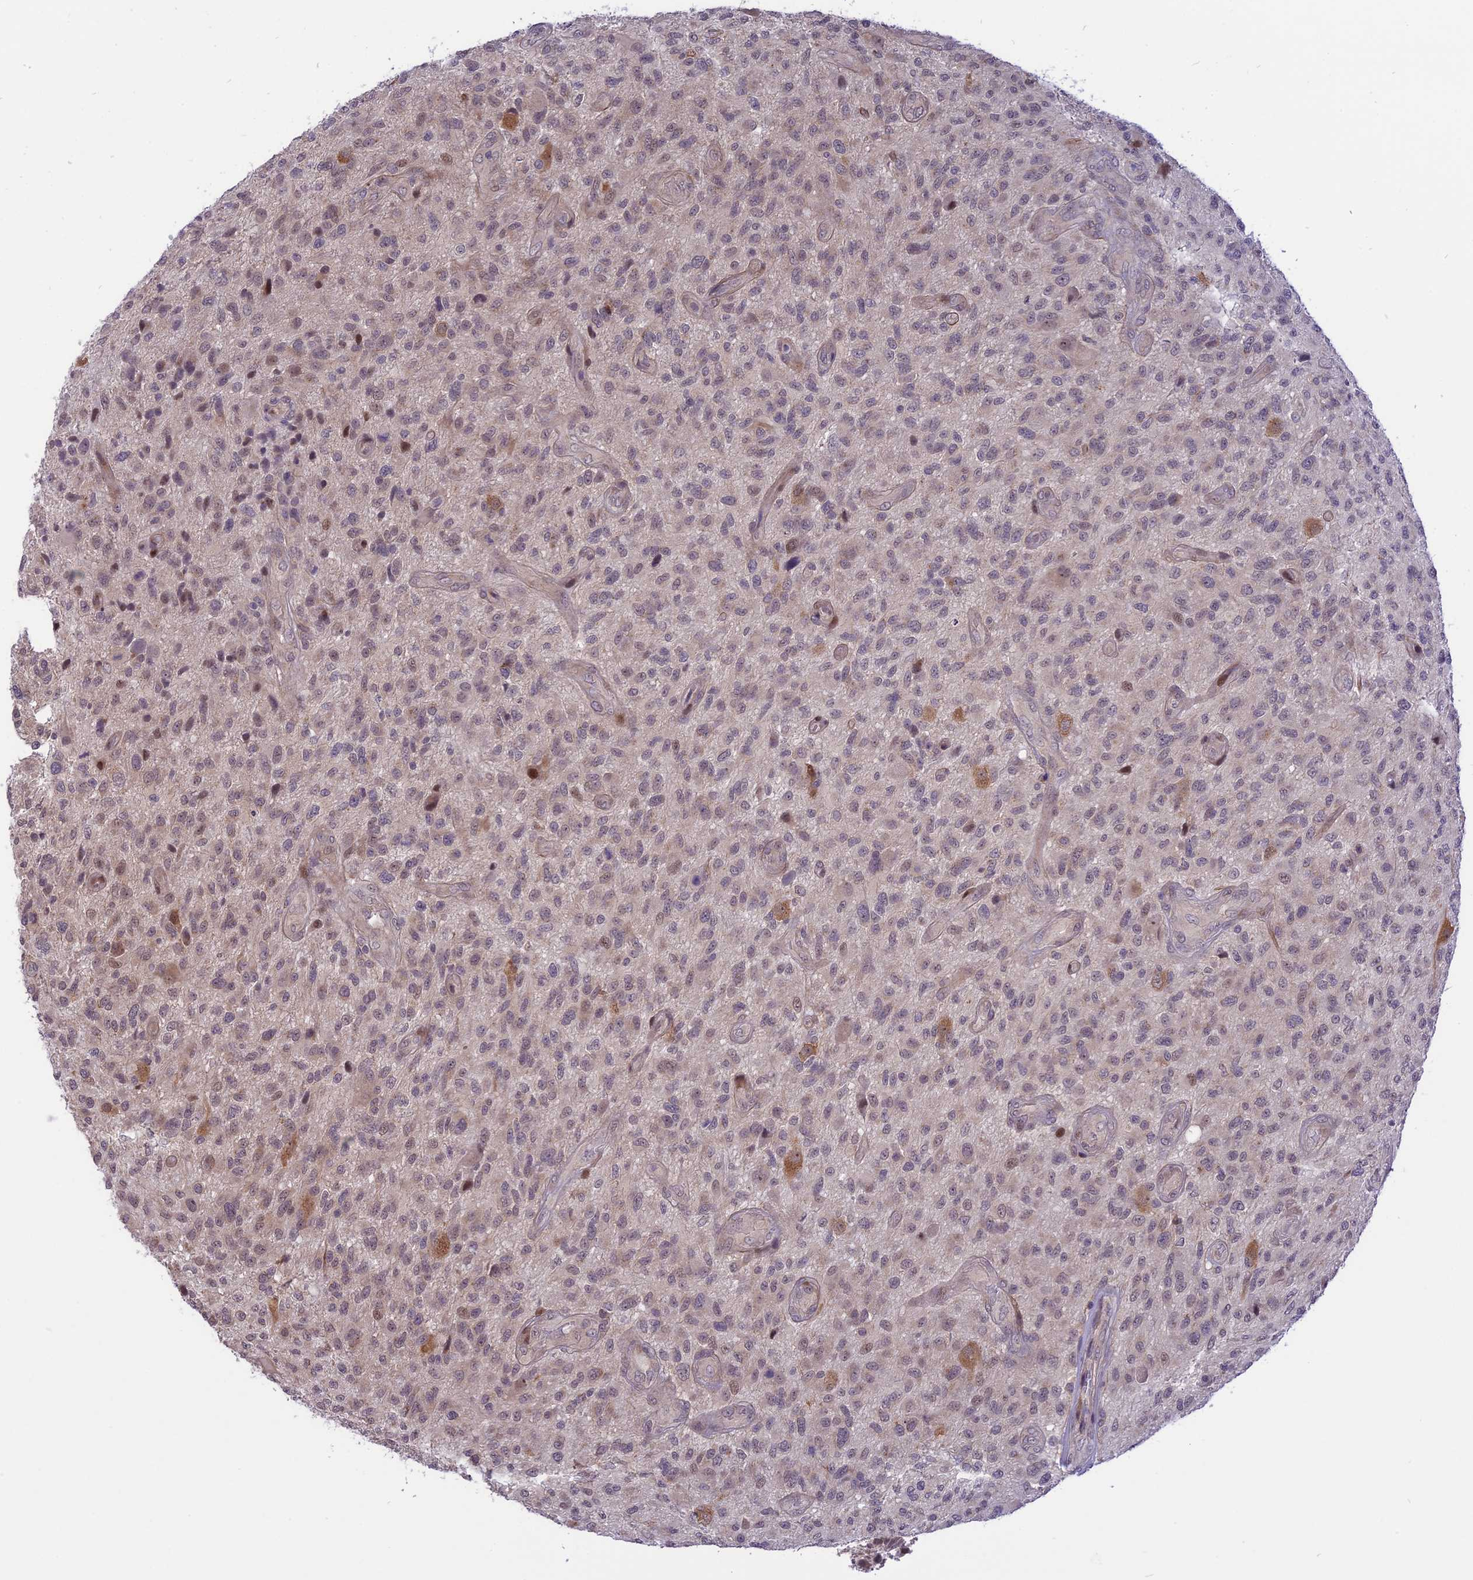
{"staining": {"intensity": "weak", "quantity": "25%-75%", "location": "nuclear"}, "tissue": "glioma", "cell_type": "Tumor cells", "image_type": "cancer", "snomed": [{"axis": "morphology", "description": "Glioma, malignant, High grade"}, {"axis": "topography", "description": "Brain"}], "caption": "Protein staining of high-grade glioma (malignant) tissue shows weak nuclear staining in about 25%-75% of tumor cells.", "gene": "ZNF837", "patient": {"sex": "male", "age": 47}}